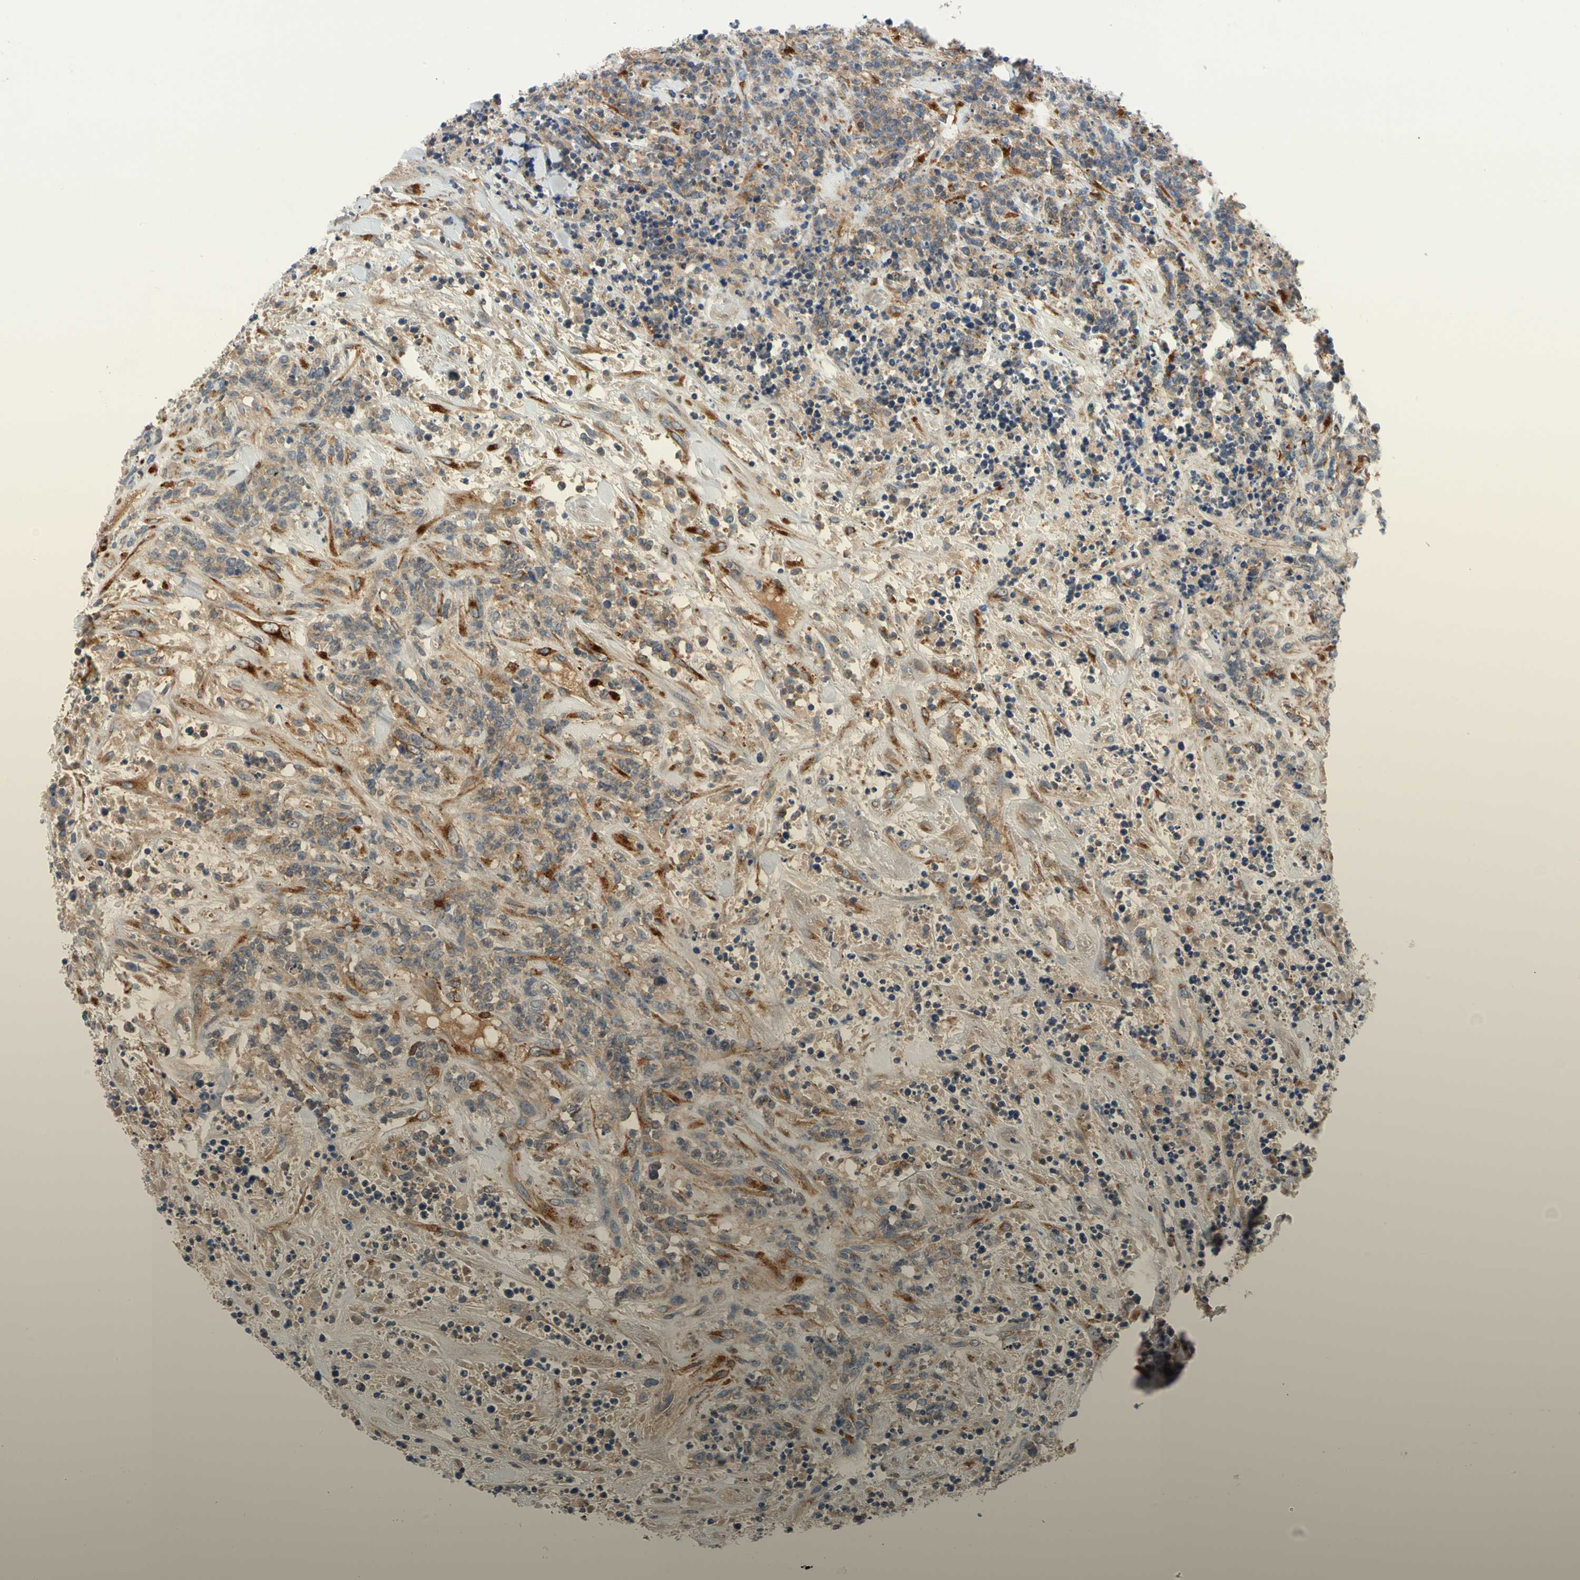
{"staining": {"intensity": "moderate", "quantity": "25%-75%", "location": "cytoplasmic/membranous"}, "tissue": "lymphoma", "cell_type": "Tumor cells", "image_type": "cancer", "snomed": [{"axis": "morphology", "description": "Malignant lymphoma, non-Hodgkin's type, High grade"}, {"axis": "topography", "description": "Soft tissue"}], "caption": "A high-resolution histopathology image shows immunohistochemistry staining of lymphoma, which reveals moderate cytoplasmic/membranous positivity in approximately 25%-75% of tumor cells.", "gene": "ENTREP3", "patient": {"sex": "male", "age": 18}}